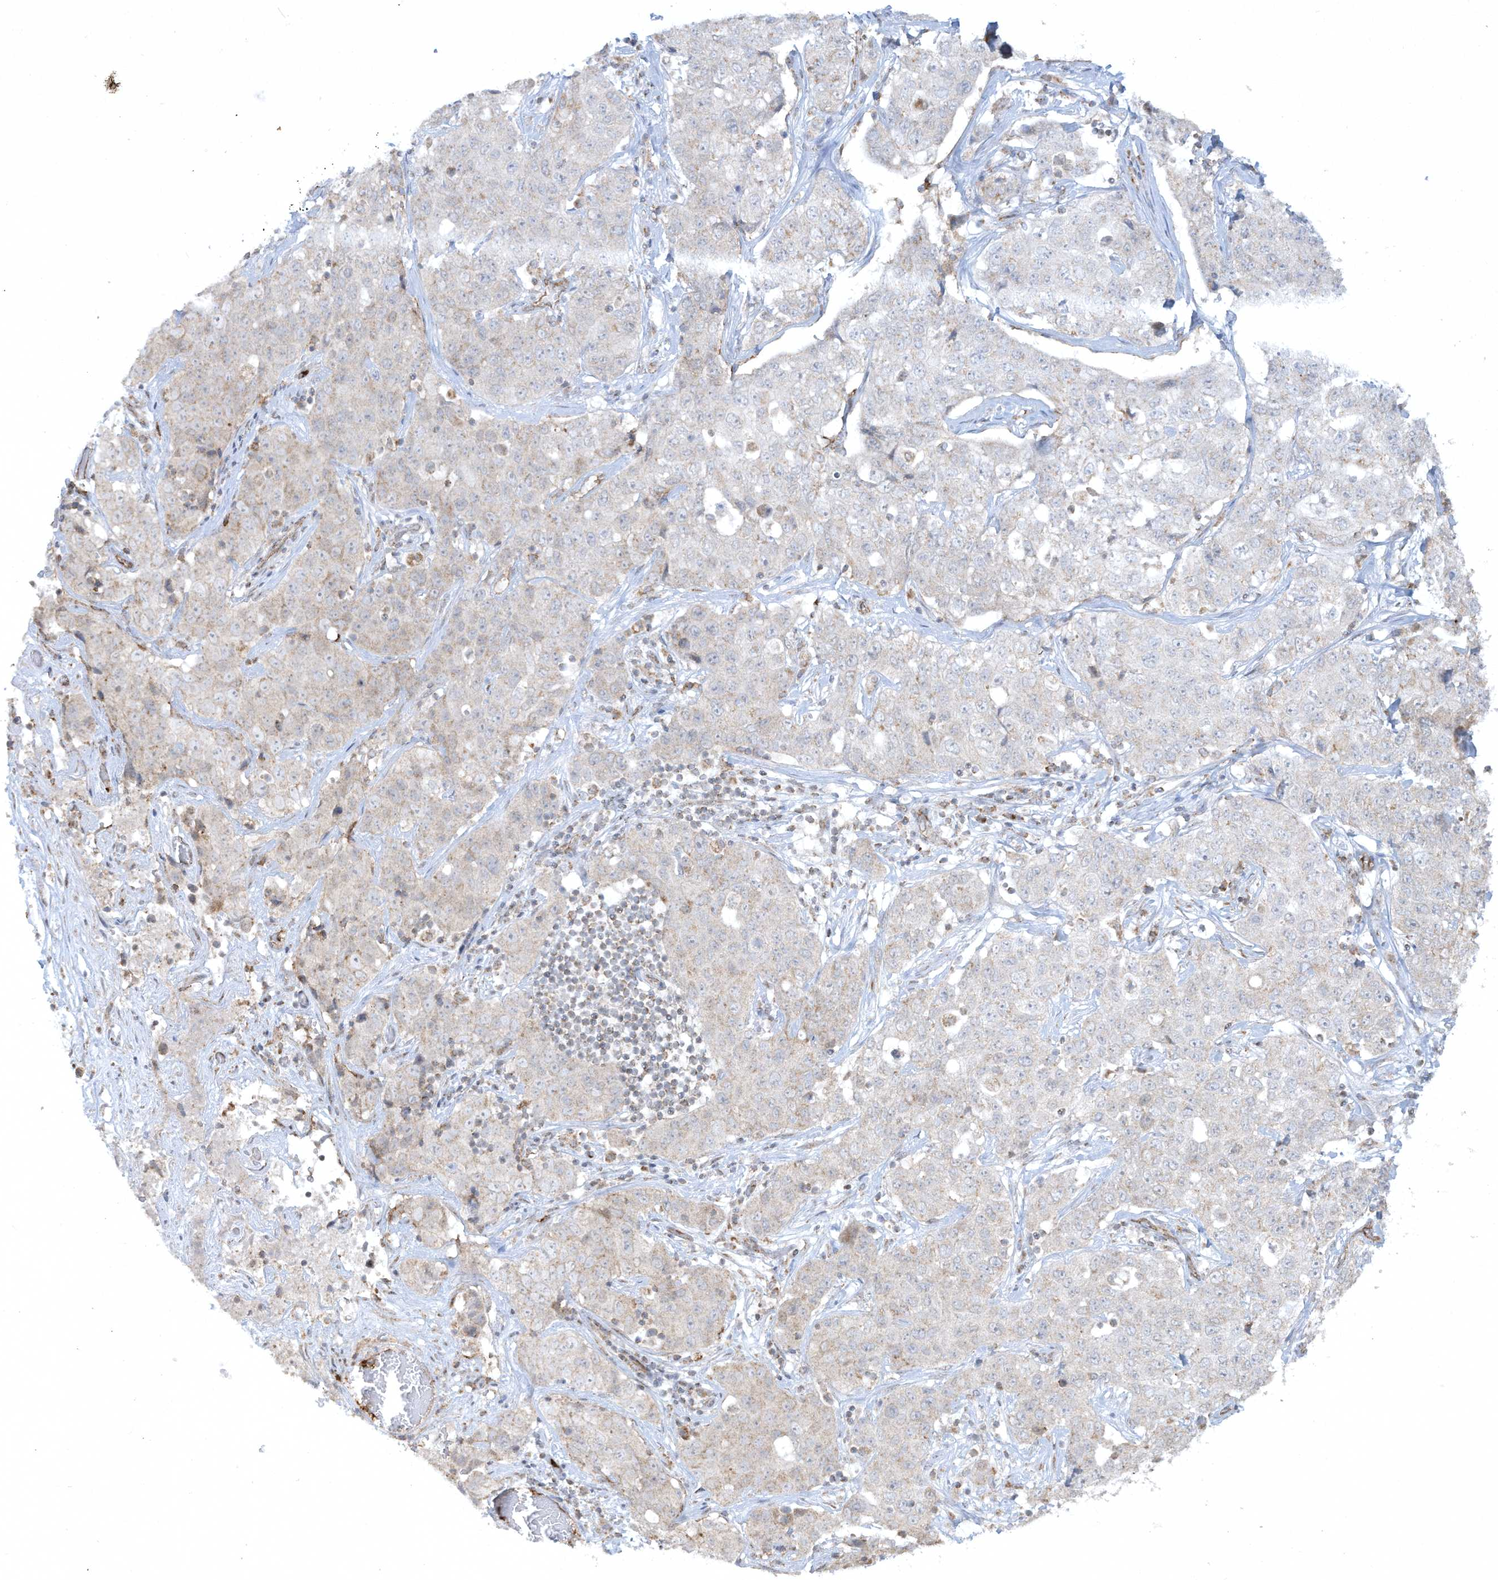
{"staining": {"intensity": "weak", "quantity": "25%-75%", "location": "cytoplasmic/membranous"}, "tissue": "stomach cancer", "cell_type": "Tumor cells", "image_type": "cancer", "snomed": [{"axis": "morphology", "description": "Normal tissue, NOS"}, {"axis": "morphology", "description": "Adenocarcinoma, NOS"}, {"axis": "topography", "description": "Lymph node"}, {"axis": "topography", "description": "Stomach"}], "caption": "This micrograph exhibits immunohistochemistry staining of human stomach cancer, with low weak cytoplasmic/membranous staining in approximately 25%-75% of tumor cells.", "gene": "CHRNA4", "patient": {"sex": "male", "age": 48}}